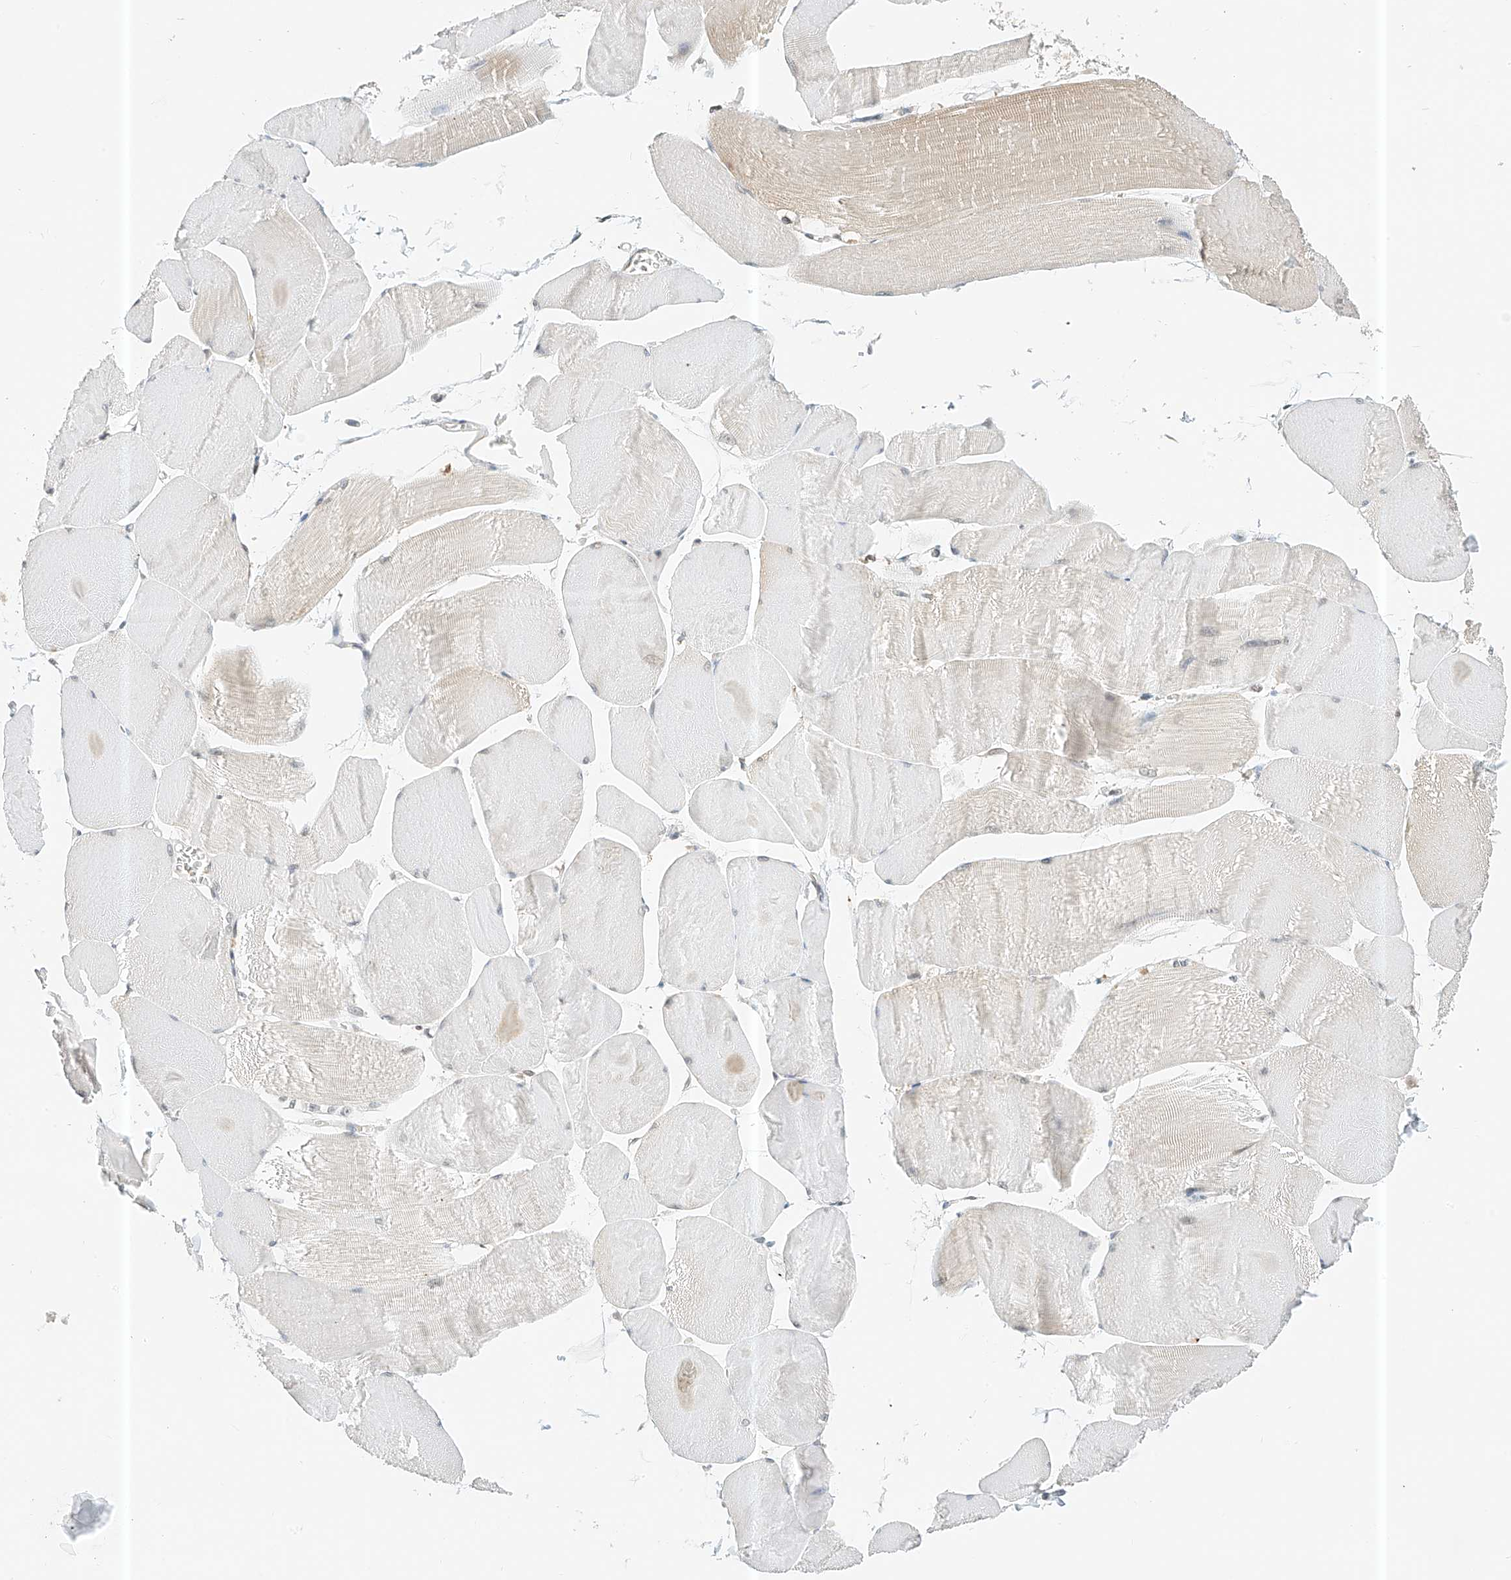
{"staining": {"intensity": "weak", "quantity": "<25%", "location": "cytoplasmic/membranous"}, "tissue": "skeletal muscle", "cell_type": "Myocytes", "image_type": "normal", "snomed": [{"axis": "morphology", "description": "Normal tissue, NOS"}, {"axis": "morphology", "description": "Basal cell carcinoma"}, {"axis": "topography", "description": "Skeletal muscle"}], "caption": "IHC of unremarkable skeletal muscle shows no expression in myocytes.", "gene": "PPA2", "patient": {"sex": "female", "age": 64}}